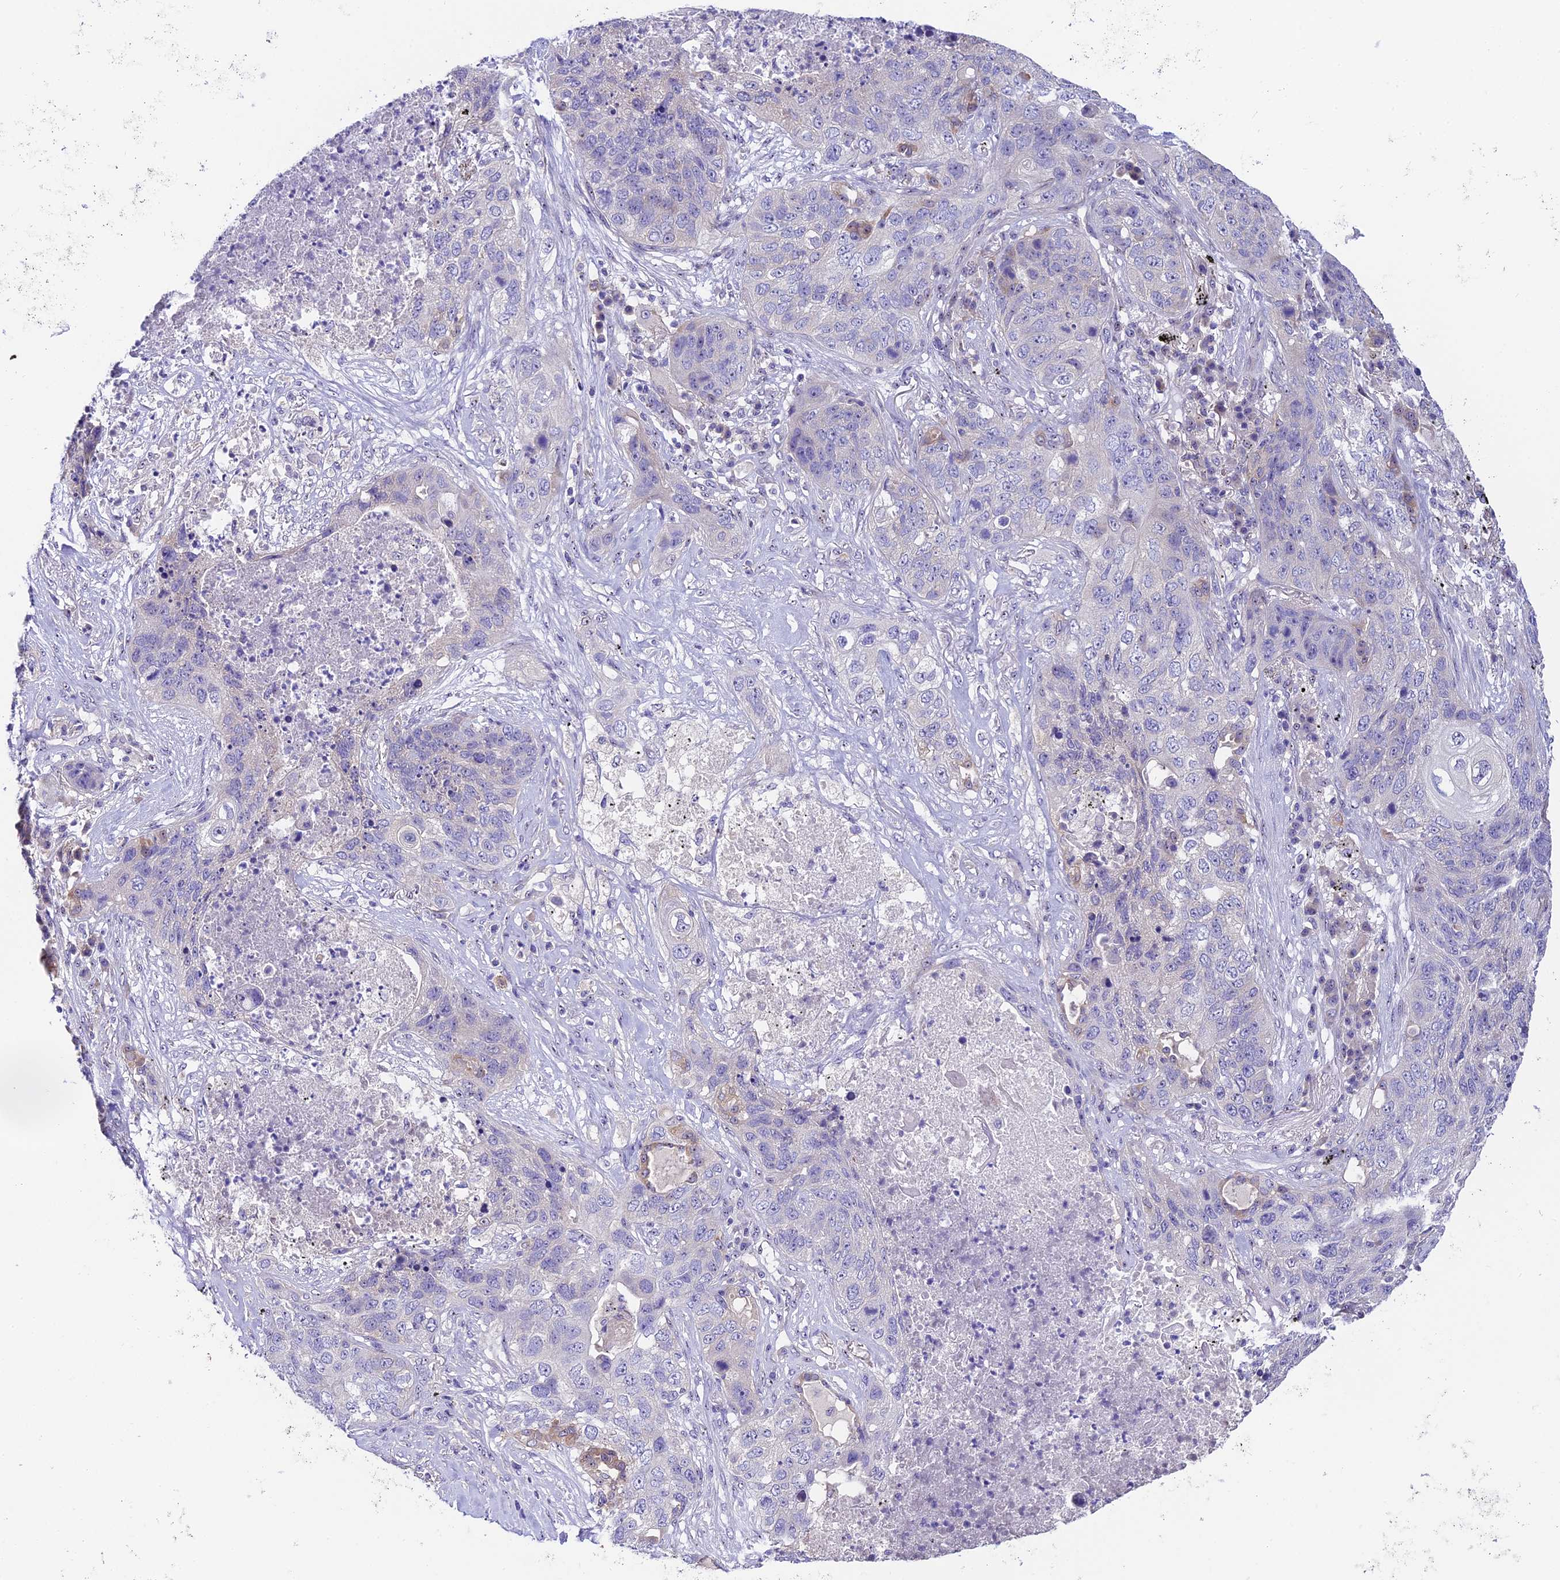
{"staining": {"intensity": "negative", "quantity": "none", "location": "none"}, "tissue": "lung cancer", "cell_type": "Tumor cells", "image_type": "cancer", "snomed": [{"axis": "morphology", "description": "Squamous cell carcinoma, NOS"}, {"axis": "topography", "description": "Lung"}], "caption": "Immunohistochemistry image of neoplastic tissue: lung cancer stained with DAB (3,3'-diaminobenzidine) reveals no significant protein expression in tumor cells.", "gene": "DUSP29", "patient": {"sex": "female", "age": 63}}